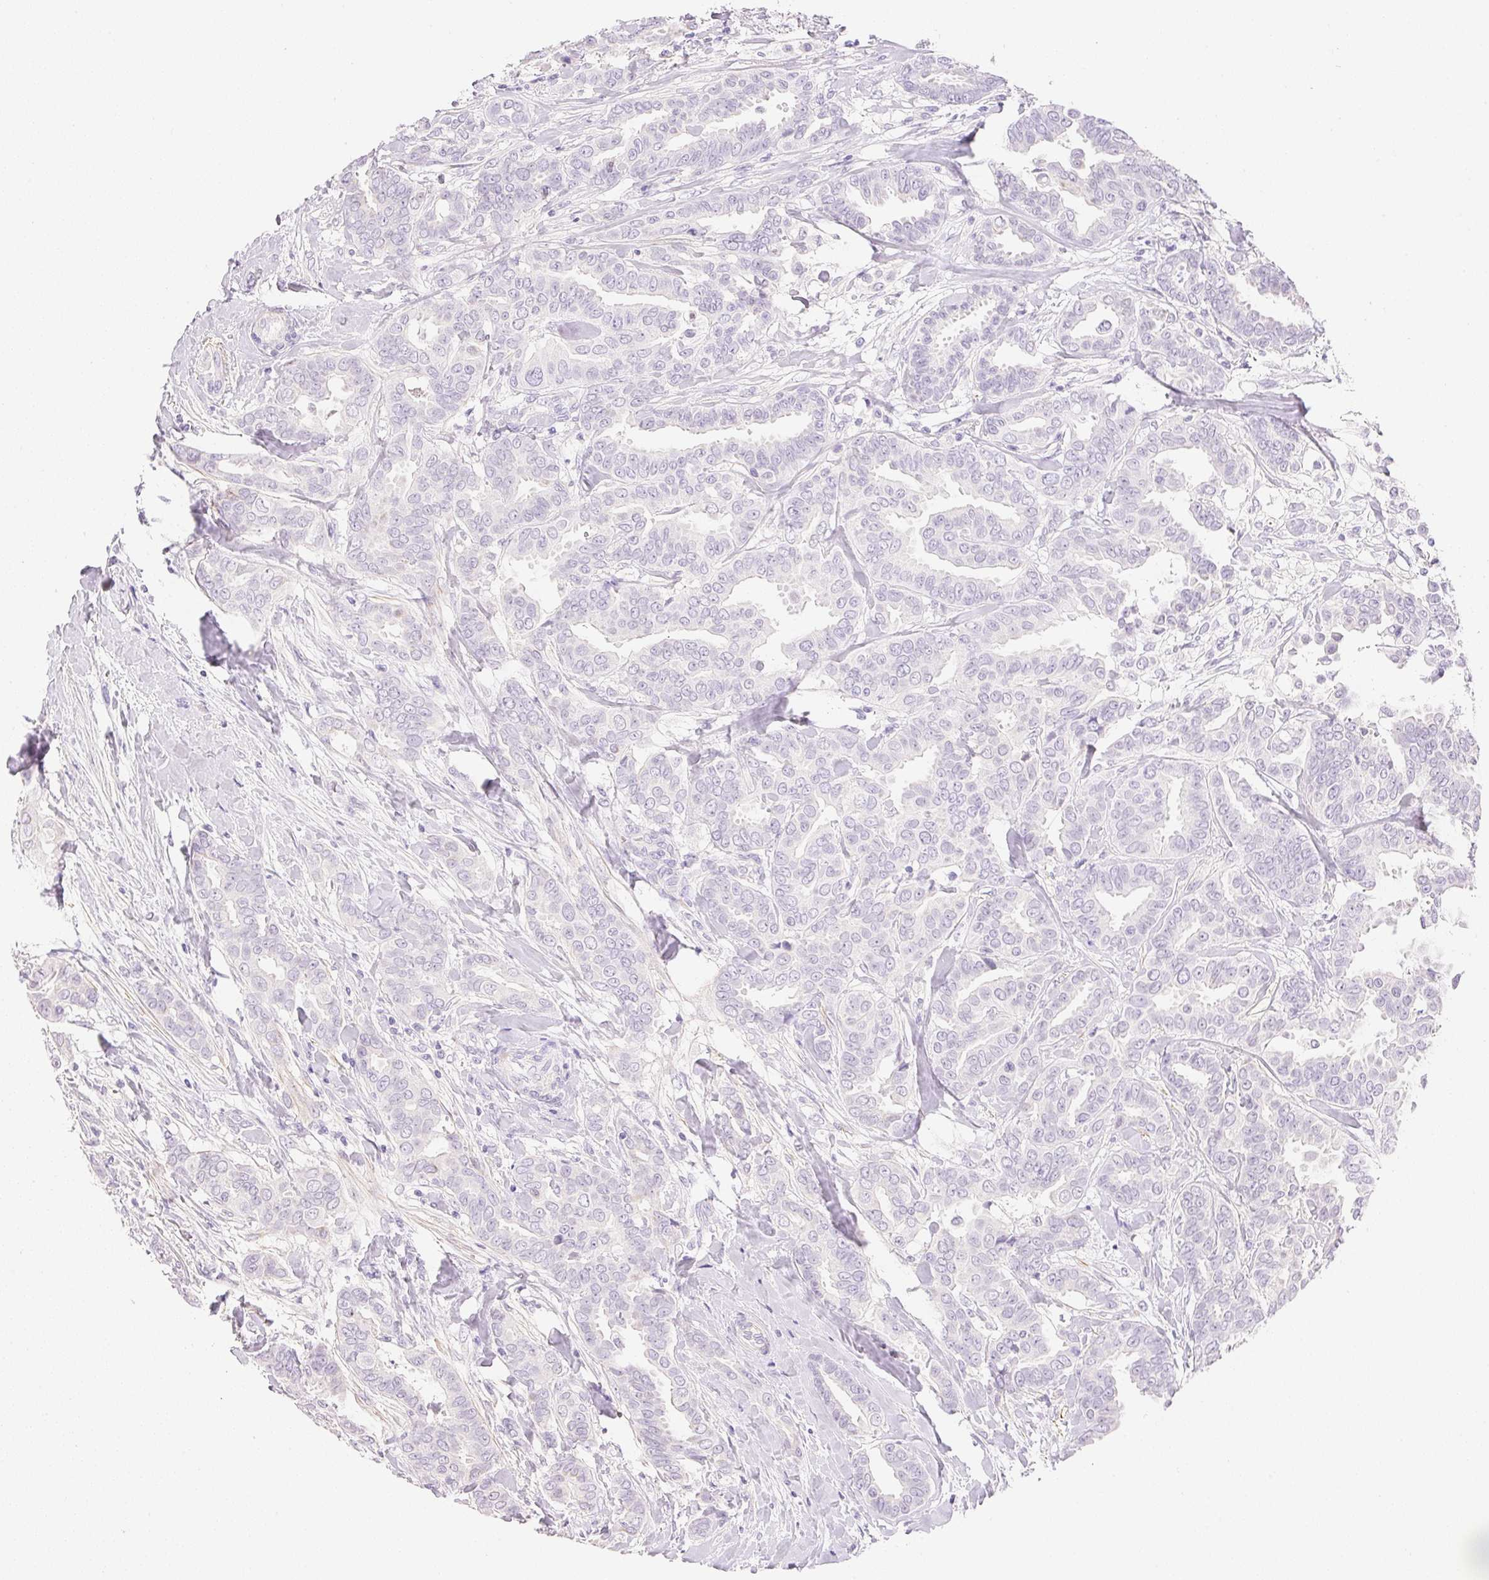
{"staining": {"intensity": "negative", "quantity": "none", "location": "none"}, "tissue": "breast cancer", "cell_type": "Tumor cells", "image_type": "cancer", "snomed": [{"axis": "morphology", "description": "Duct carcinoma"}, {"axis": "topography", "description": "Breast"}], "caption": "Immunohistochemistry (IHC) of breast infiltrating ductal carcinoma reveals no positivity in tumor cells.", "gene": "KCNE2", "patient": {"sex": "female", "age": 45}}